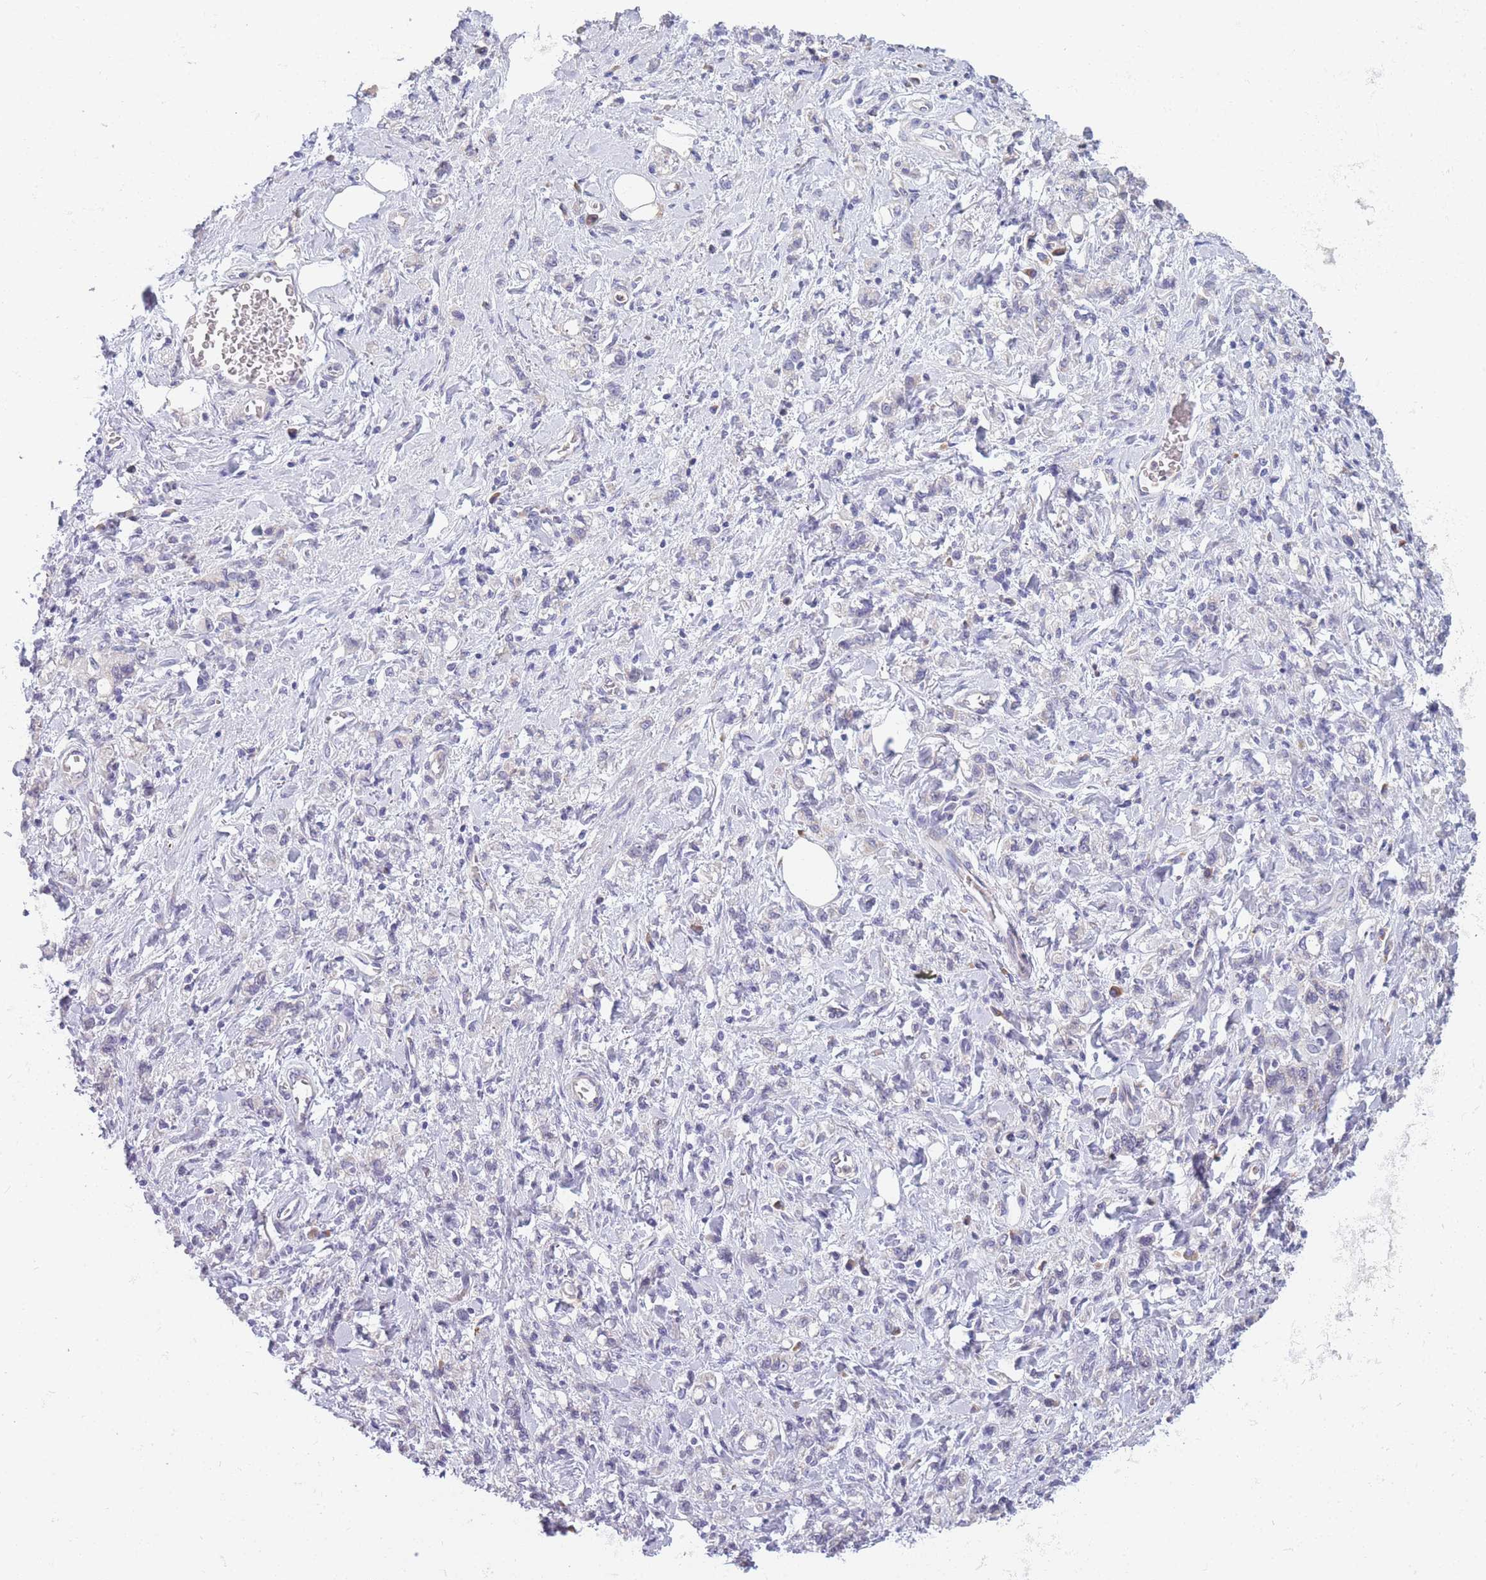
{"staining": {"intensity": "negative", "quantity": "none", "location": "none"}, "tissue": "stomach cancer", "cell_type": "Tumor cells", "image_type": "cancer", "snomed": [{"axis": "morphology", "description": "Adenocarcinoma, NOS"}, {"axis": "topography", "description": "Stomach"}], "caption": "A high-resolution histopathology image shows immunohistochemistry staining of adenocarcinoma (stomach), which demonstrates no significant expression in tumor cells.", "gene": "NDUFAF6", "patient": {"sex": "male", "age": 77}}